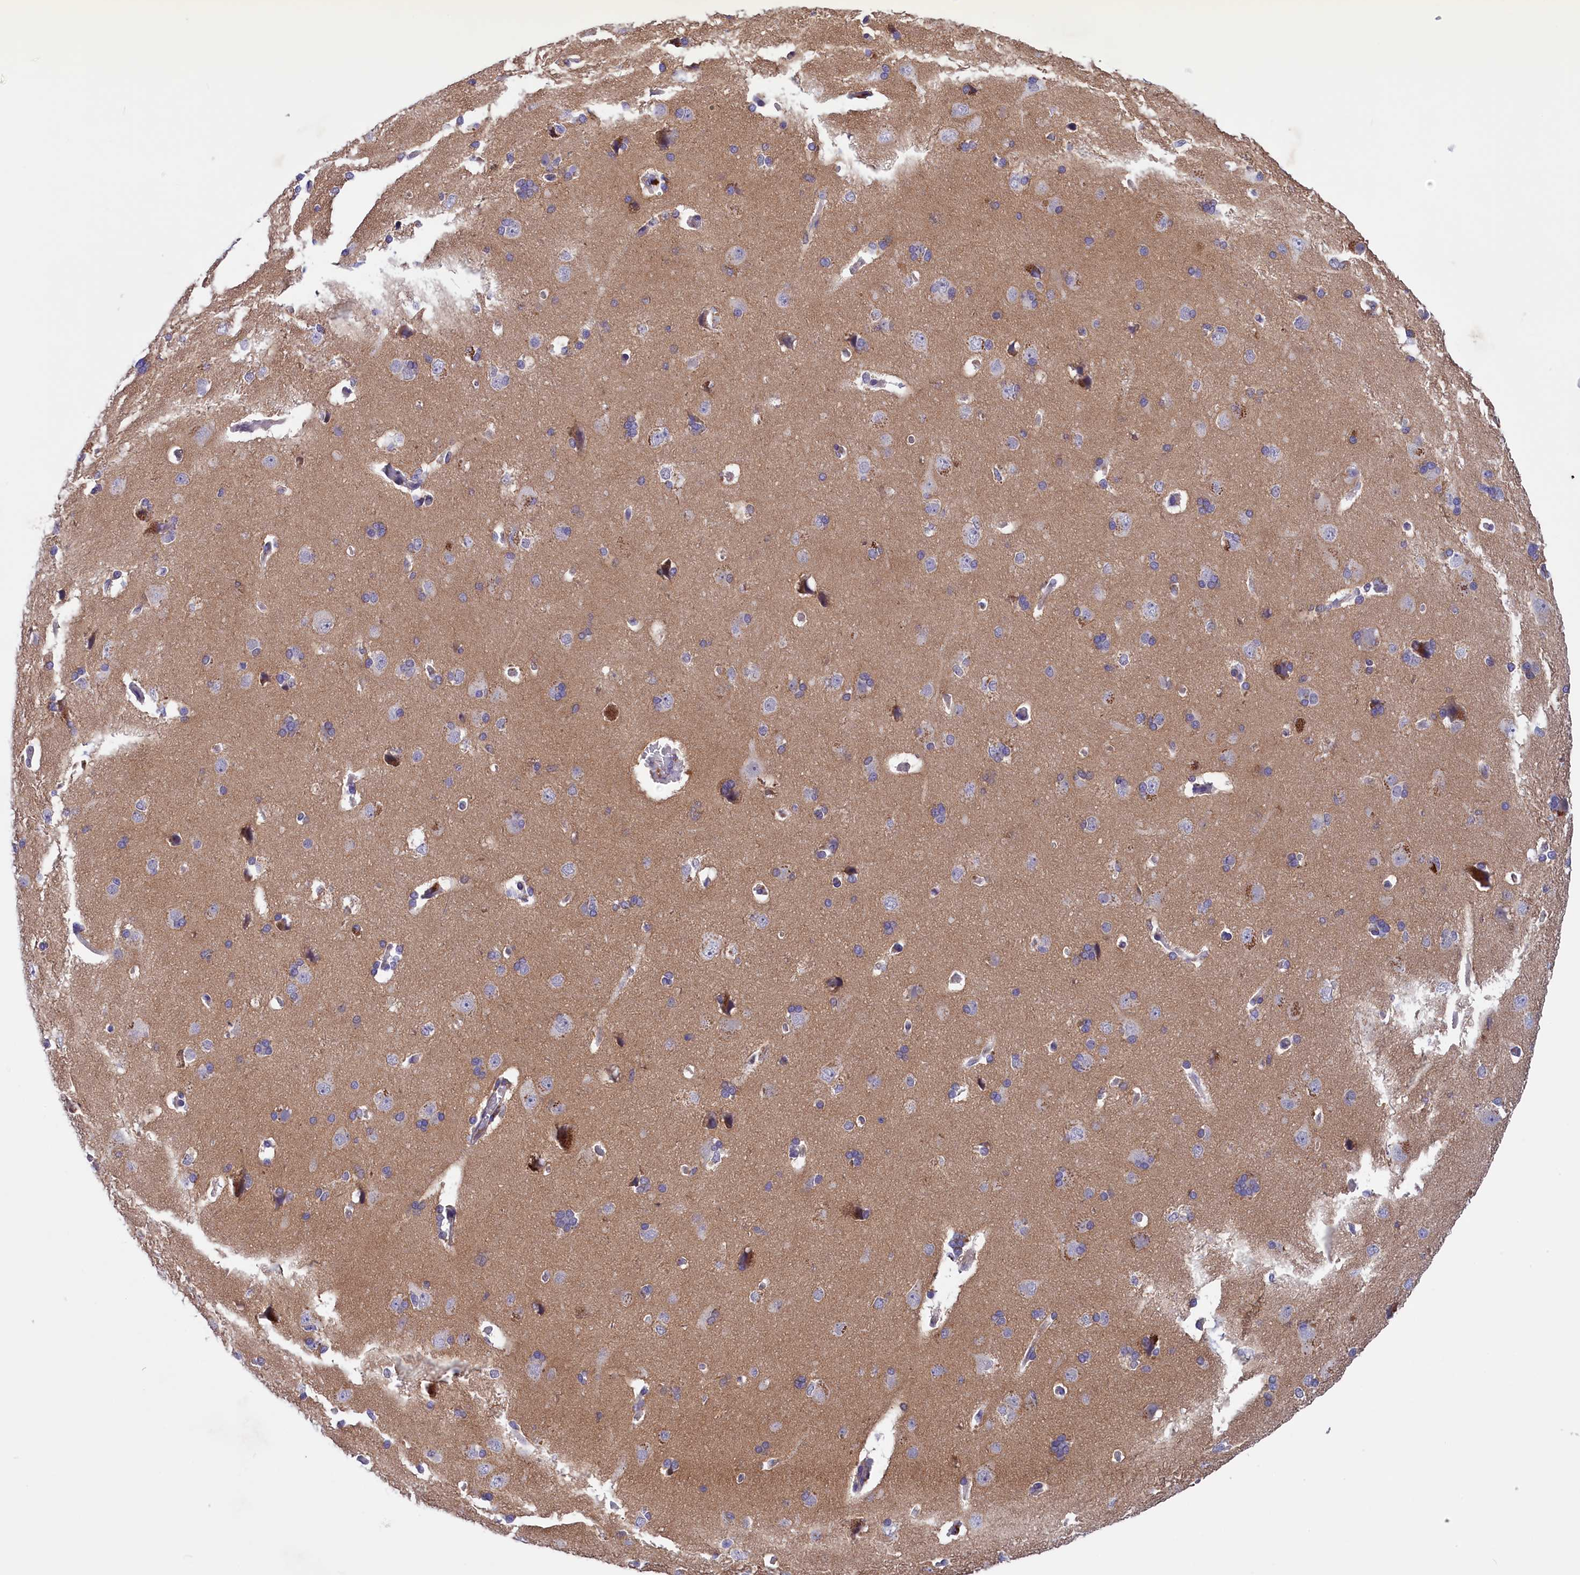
{"staining": {"intensity": "negative", "quantity": "none", "location": "none"}, "tissue": "cerebral cortex", "cell_type": "Endothelial cells", "image_type": "normal", "snomed": [{"axis": "morphology", "description": "Normal tissue, NOS"}, {"axis": "topography", "description": "Cerebral cortex"}], "caption": "A high-resolution micrograph shows IHC staining of unremarkable cerebral cortex, which shows no significant staining in endothelial cells.", "gene": "STYX", "patient": {"sex": "male", "age": 62}}